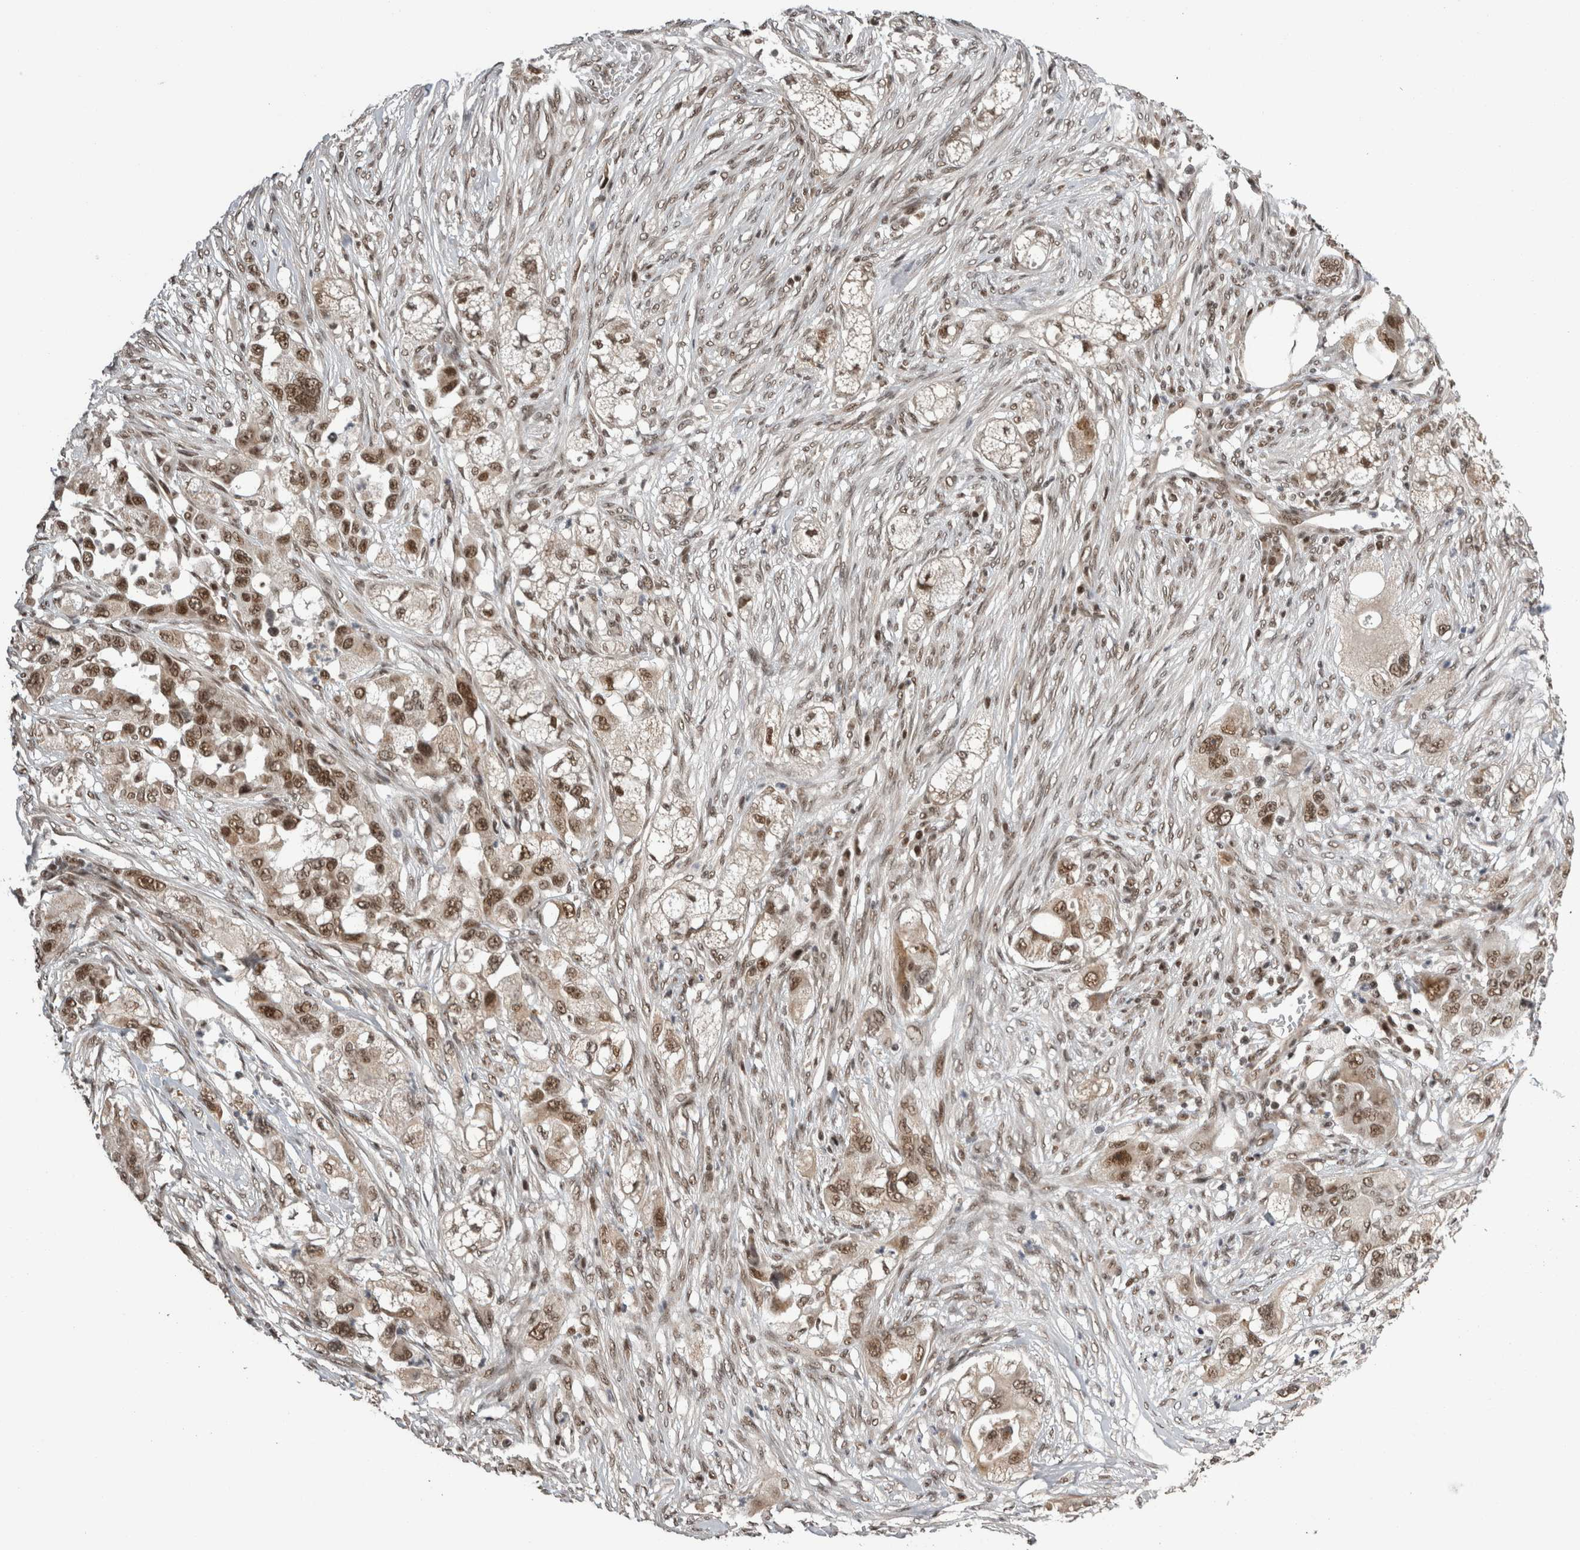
{"staining": {"intensity": "moderate", "quantity": ">75%", "location": "nuclear"}, "tissue": "pancreatic cancer", "cell_type": "Tumor cells", "image_type": "cancer", "snomed": [{"axis": "morphology", "description": "Adenocarcinoma, NOS"}, {"axis": "topography", "description": "Pancreas"}], "caption": "An IHC photomicrograph of neoplastic tissue is shown. Protein staining in brown shows moderate nuclear positivity in pancreatic adenocarcinoma within tumor cells. The protein of interest is stained brown, and the nuclei are stained in blue (DAB IHC with brightfield microscopy, high magnification).", "gene": "CPSF2", "patient": {"sex": "female", "age": 78}}